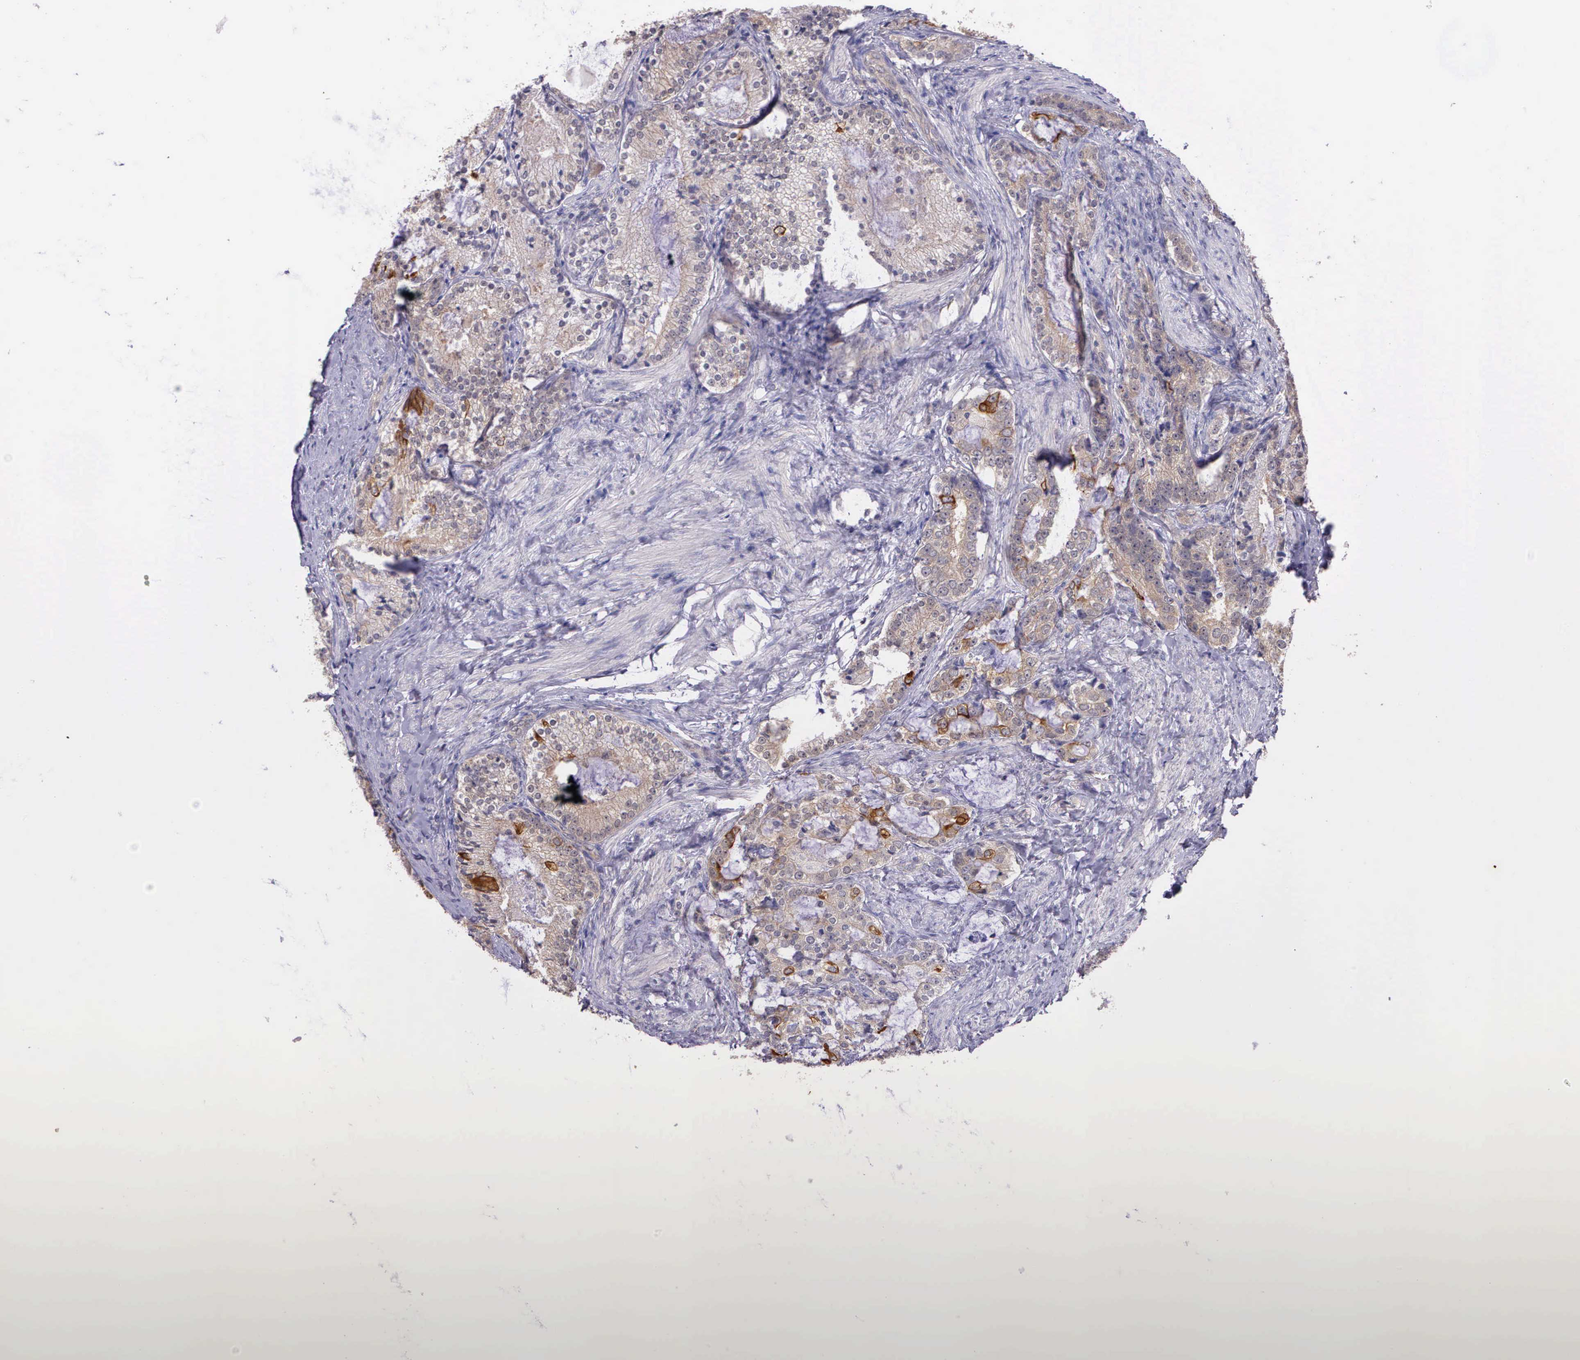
{"staining": {"intensity": "negative", "quantity": "none", "location": "none"}, "tissue": "prostate cancer", "cell_type": "Tumor cells", "image_type": "cancer", "snomed": [{"axis": "morphology", "description": "Adenocarcinoma, High grade"}, {"axis": "topography", "description": "Prostate"}], "caption": "Tumor cells are negative for brown protein staining in adenocarcinoma (high-grade) (prostate). (Brightfield microscopy of DAB IHC at high magnification).", "gene": "IGBP1", "patient": {"sex": "male", "age": 63}}